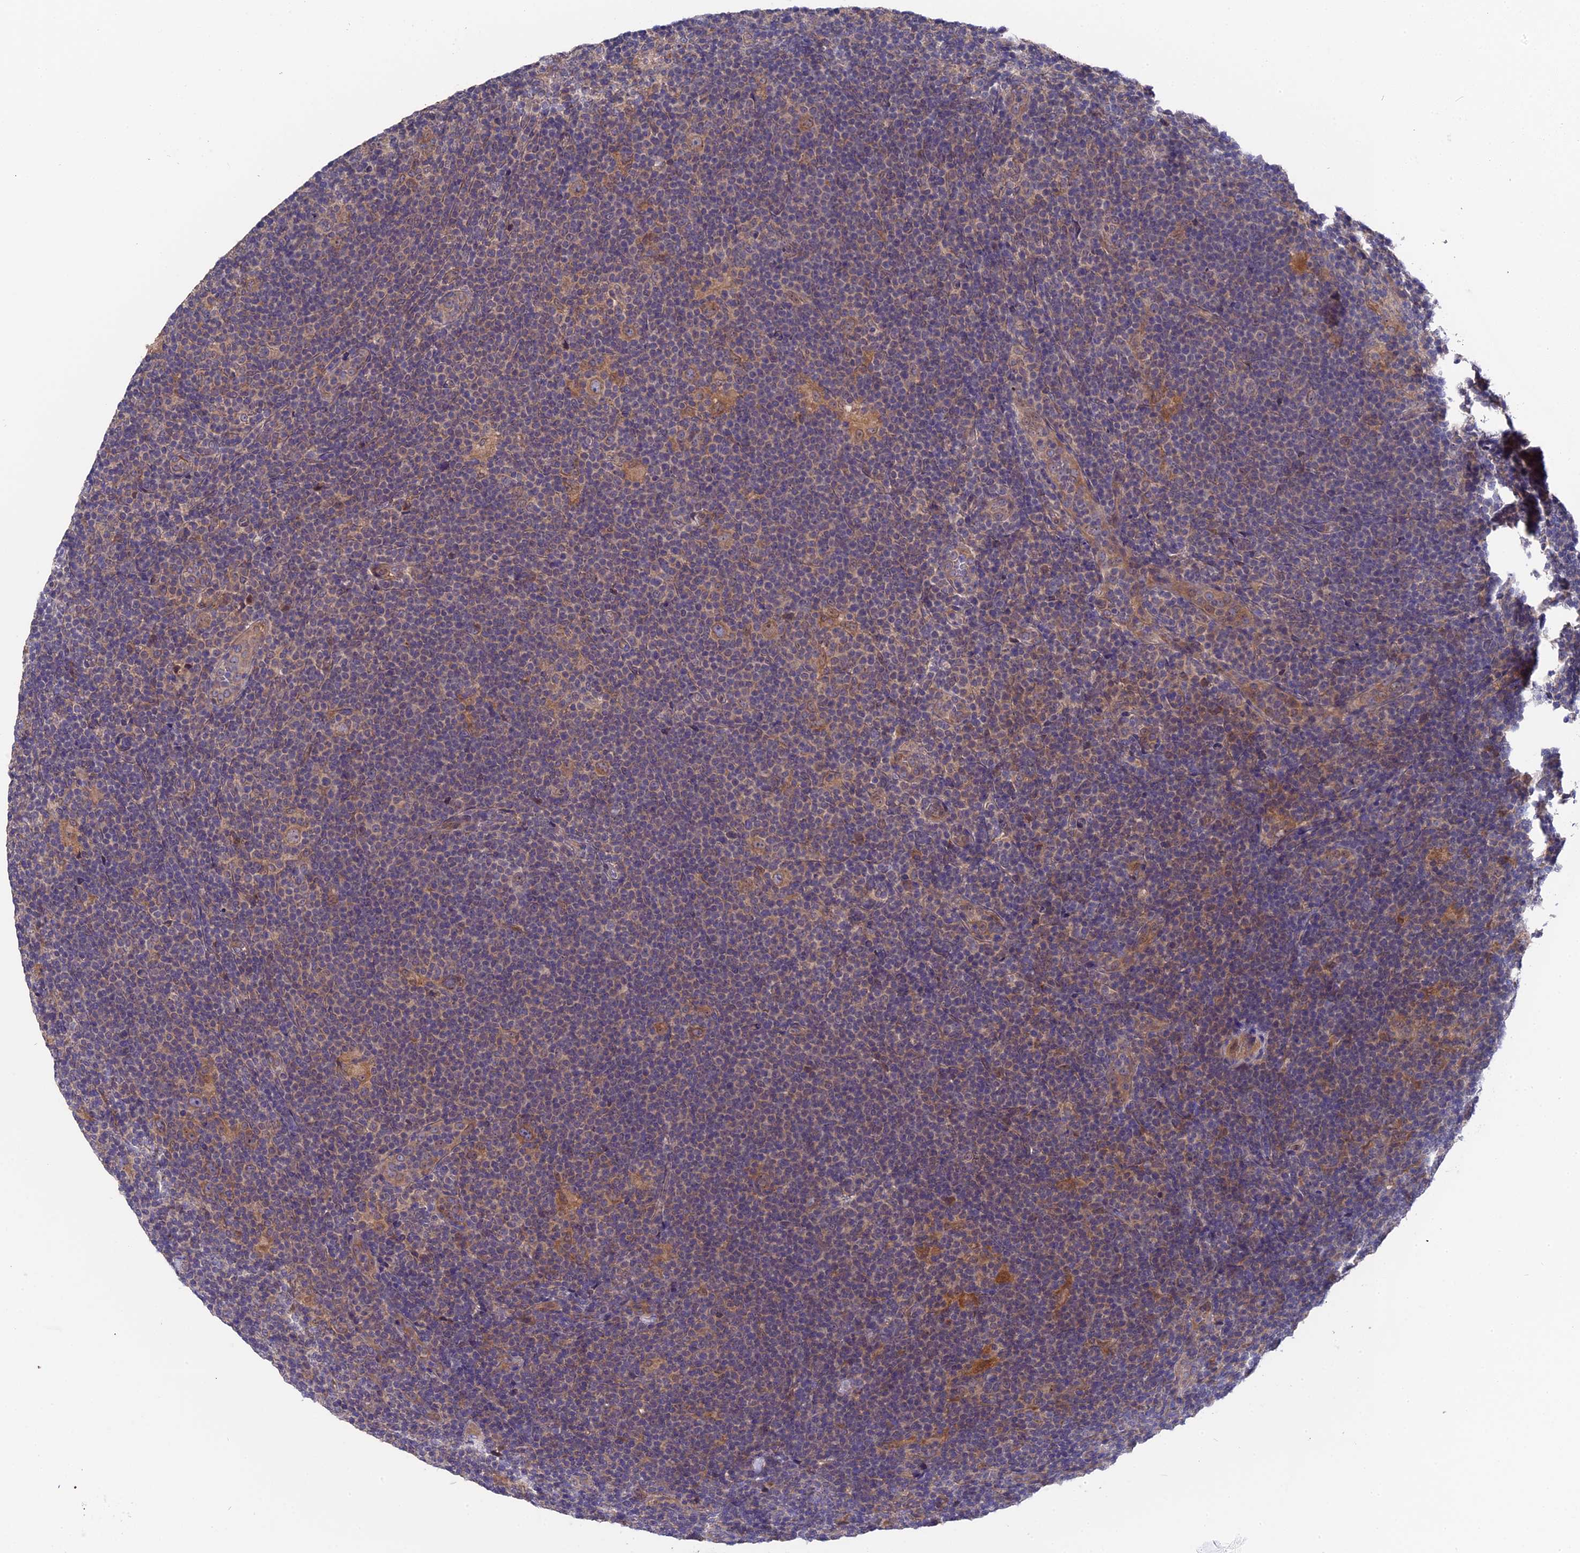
{"staining": {"intensity": "moderate", "quantity": ">75%", "location": "cytoplasmic/membranous"}, "tissue": "lymphoma", "cell_type": "Tumor cells", "image_type": "cancer", "snomed": [{"axis": "morphology", "description": "Hodgkin's disease, NOS"}, {"axis": "topography", "description": "Lymph node"}], "caption": "Tumor cells reveal medium levels of moderate cytoplasmic/membranous positivity in about >75% of cells in human Hodgkin's disease.", "gene": "ZCCHC2", "patient": {"sex": "female", "age": 57}}